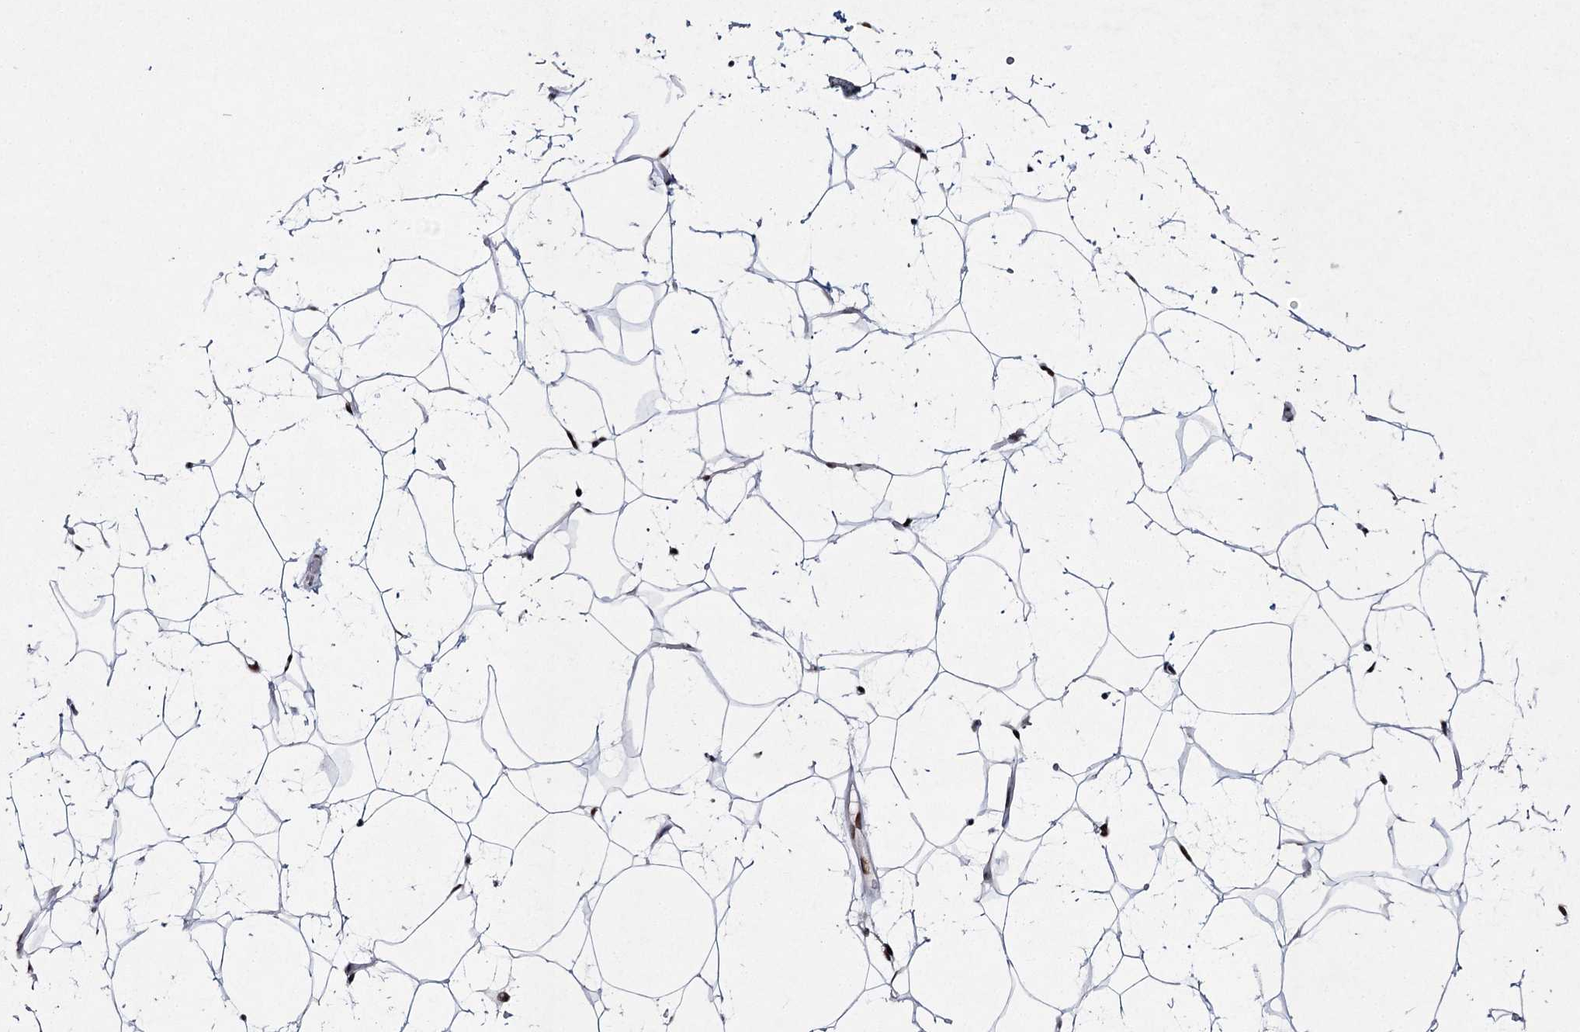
{"staining": {"intensity": "strong", "quantity": ">75%", "location": "nuclear"}, "tissue": "adipose tissue", "cell_type": "Adipocytes", "image_type": "normal", "snomed": [{"axis": "morphology", "description": "Normal tissue, NOS"}, {"axis": "topography", "description": "Breast"}], "caption": "Adipose tissue stained with a brown dye exhibits strong nuclear positive positivity in about >75% of adipocytes.", "gene": "SCAF8", "patient": {"sex": "female", "age": 26}}